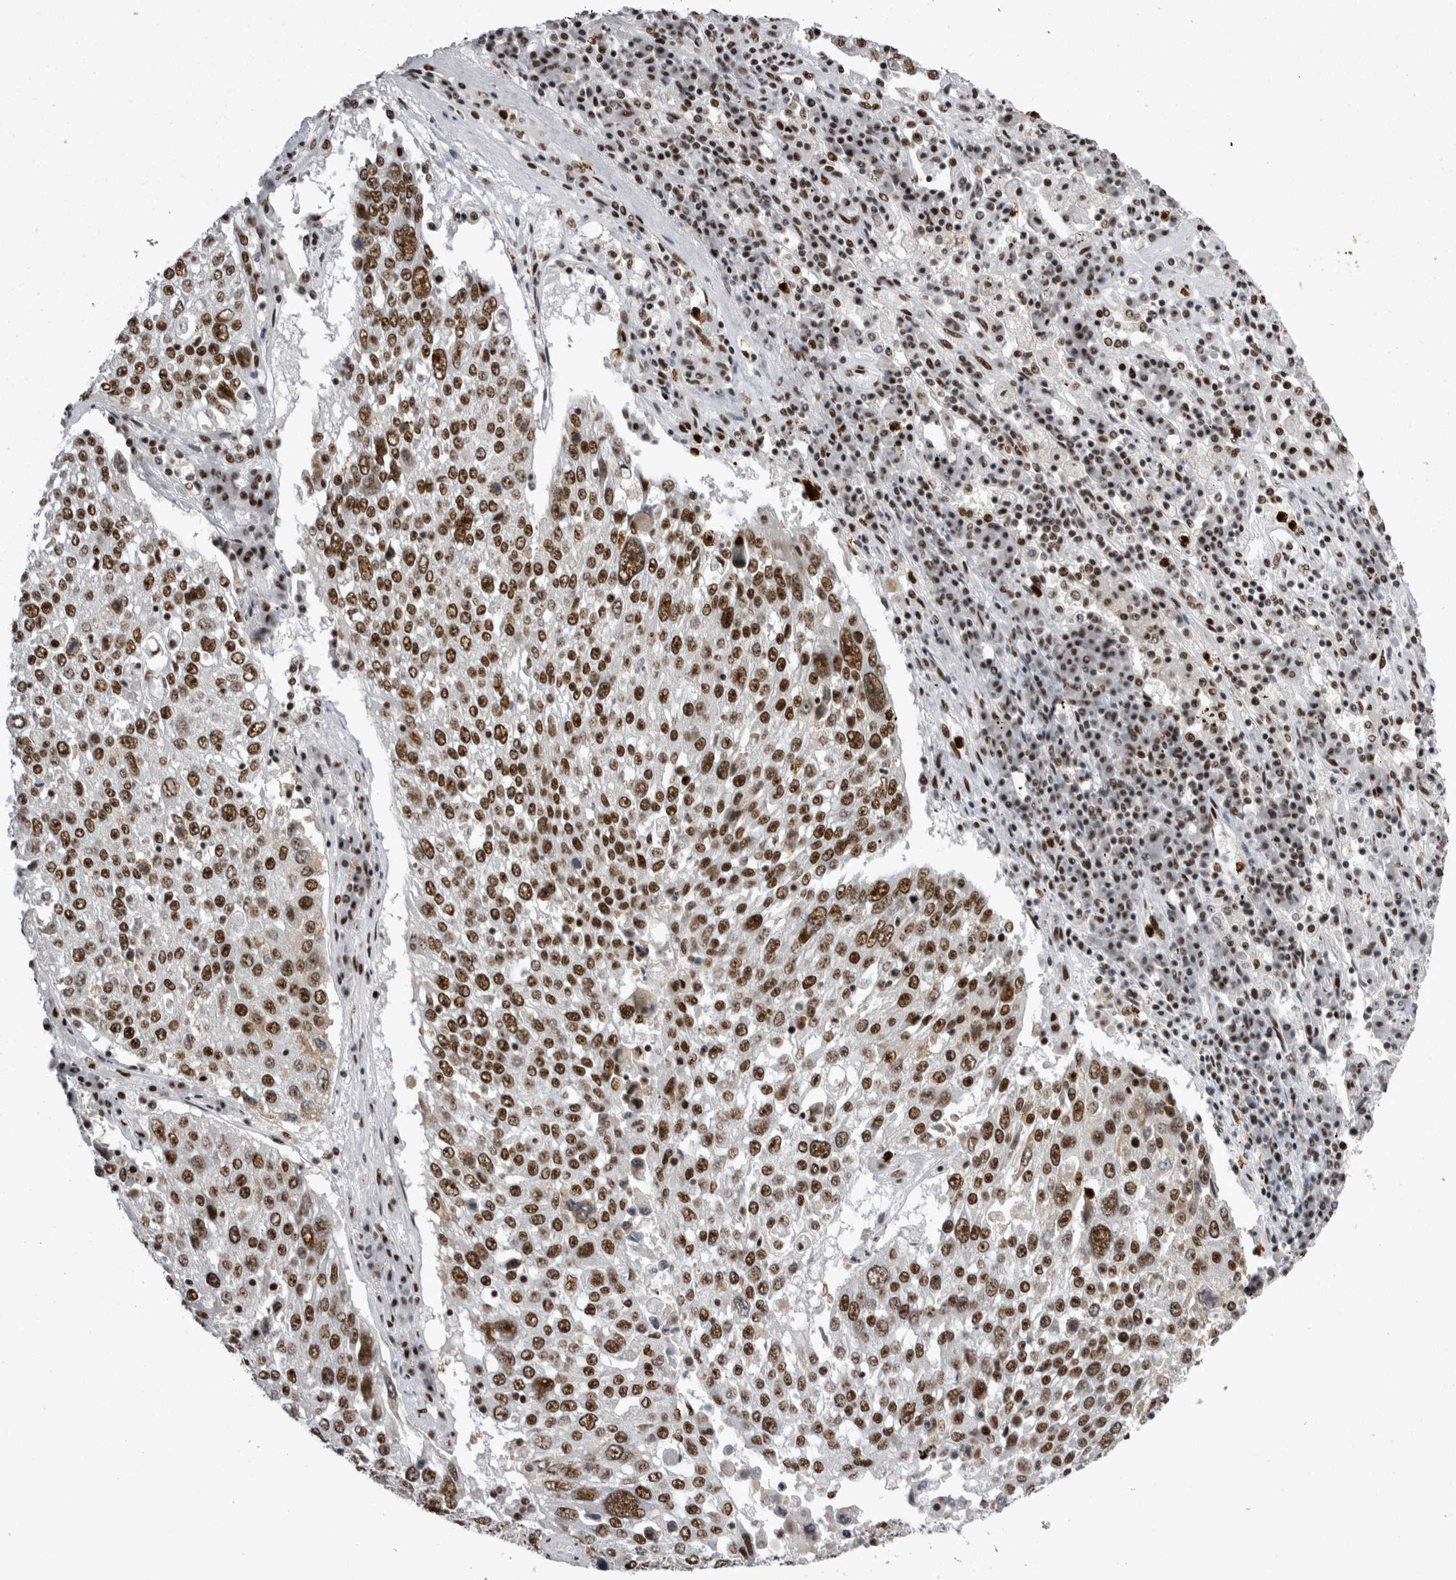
{"staining": {"intensity": "strong", "quantity": ">75%", "location": "nuclear"}, "tissue": "lung cancer", "cell_type": "Tumor cells", "image_type": "cancer", "snomed": [{"axis": "morphology", "description": "Squamous cell carcinoma, NOS"}, {"axis": "topography", "description": "Lung"}], "caption": "The photomicrograph reveals a brown stain indicating the presence of a protein in the nuclear of tumor cells in squamous cell carcinoma (lung). The staining is performed using DAB (3,3'-diaminobenzidine) brown chromogen to label protein expression. The nuclei are counter-stained blue using hematoxylin.", "gene": "SNRNP40", "patient": {"sex": "male", "age": 65}}